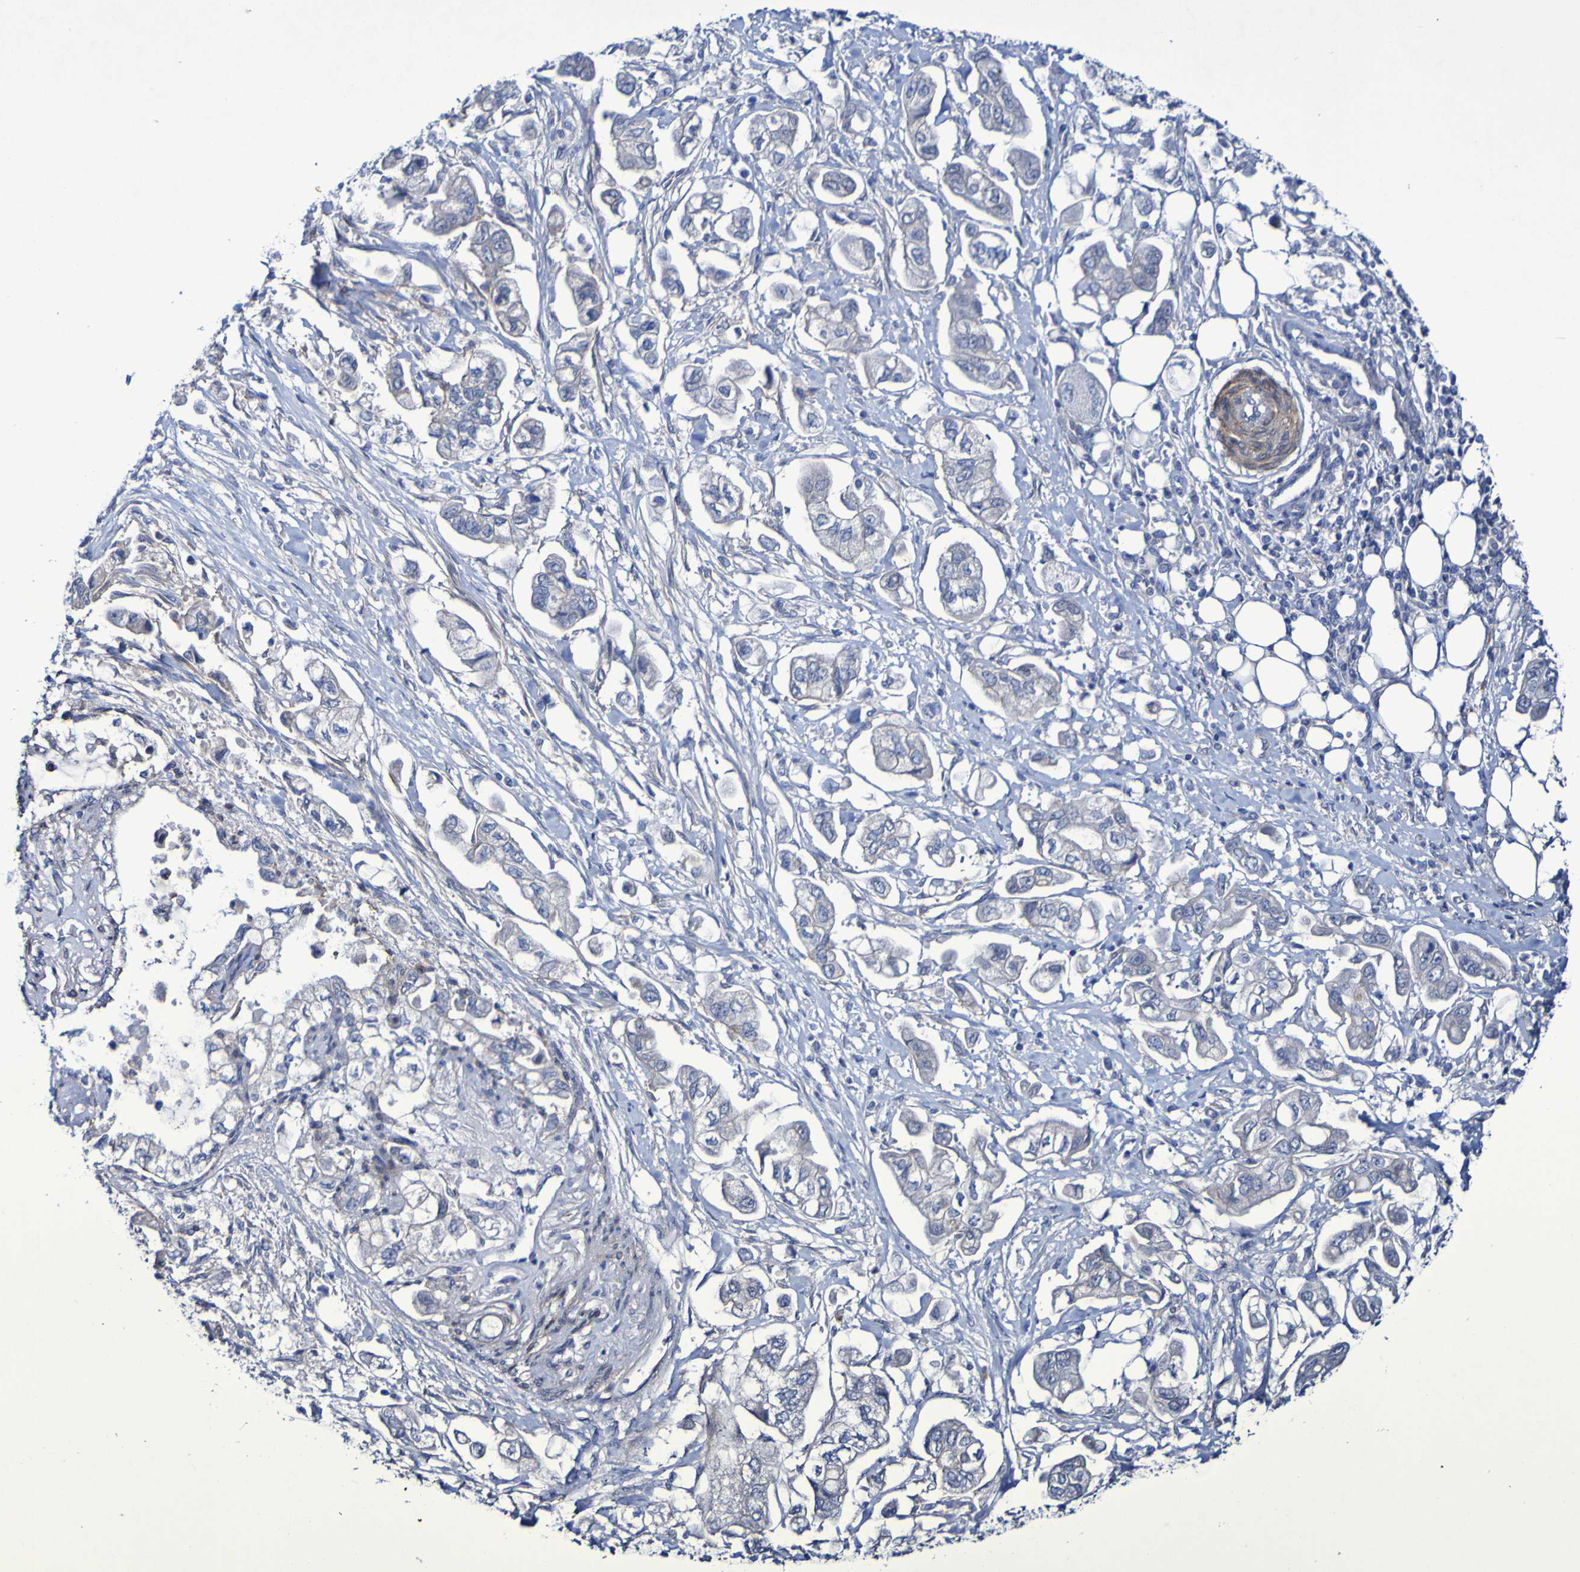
{"staining": {"intensity": "negative", "quantity": "none", "location": "none"}, "tissue": "stomach cancer", "cell_type": "Tumor cells", "image_type": "cancer", "snomed": [{"axis": "morphology", "description": "Adenocarcinoma, NOS"}, {"axis": "topography", "description": "Stomach"}], "caption": "The micrograph displays no staining of tumor cells in stomach adenocarcinoma.", "gene": "LPP", "patient": {"sex": "male", "age": 62}}